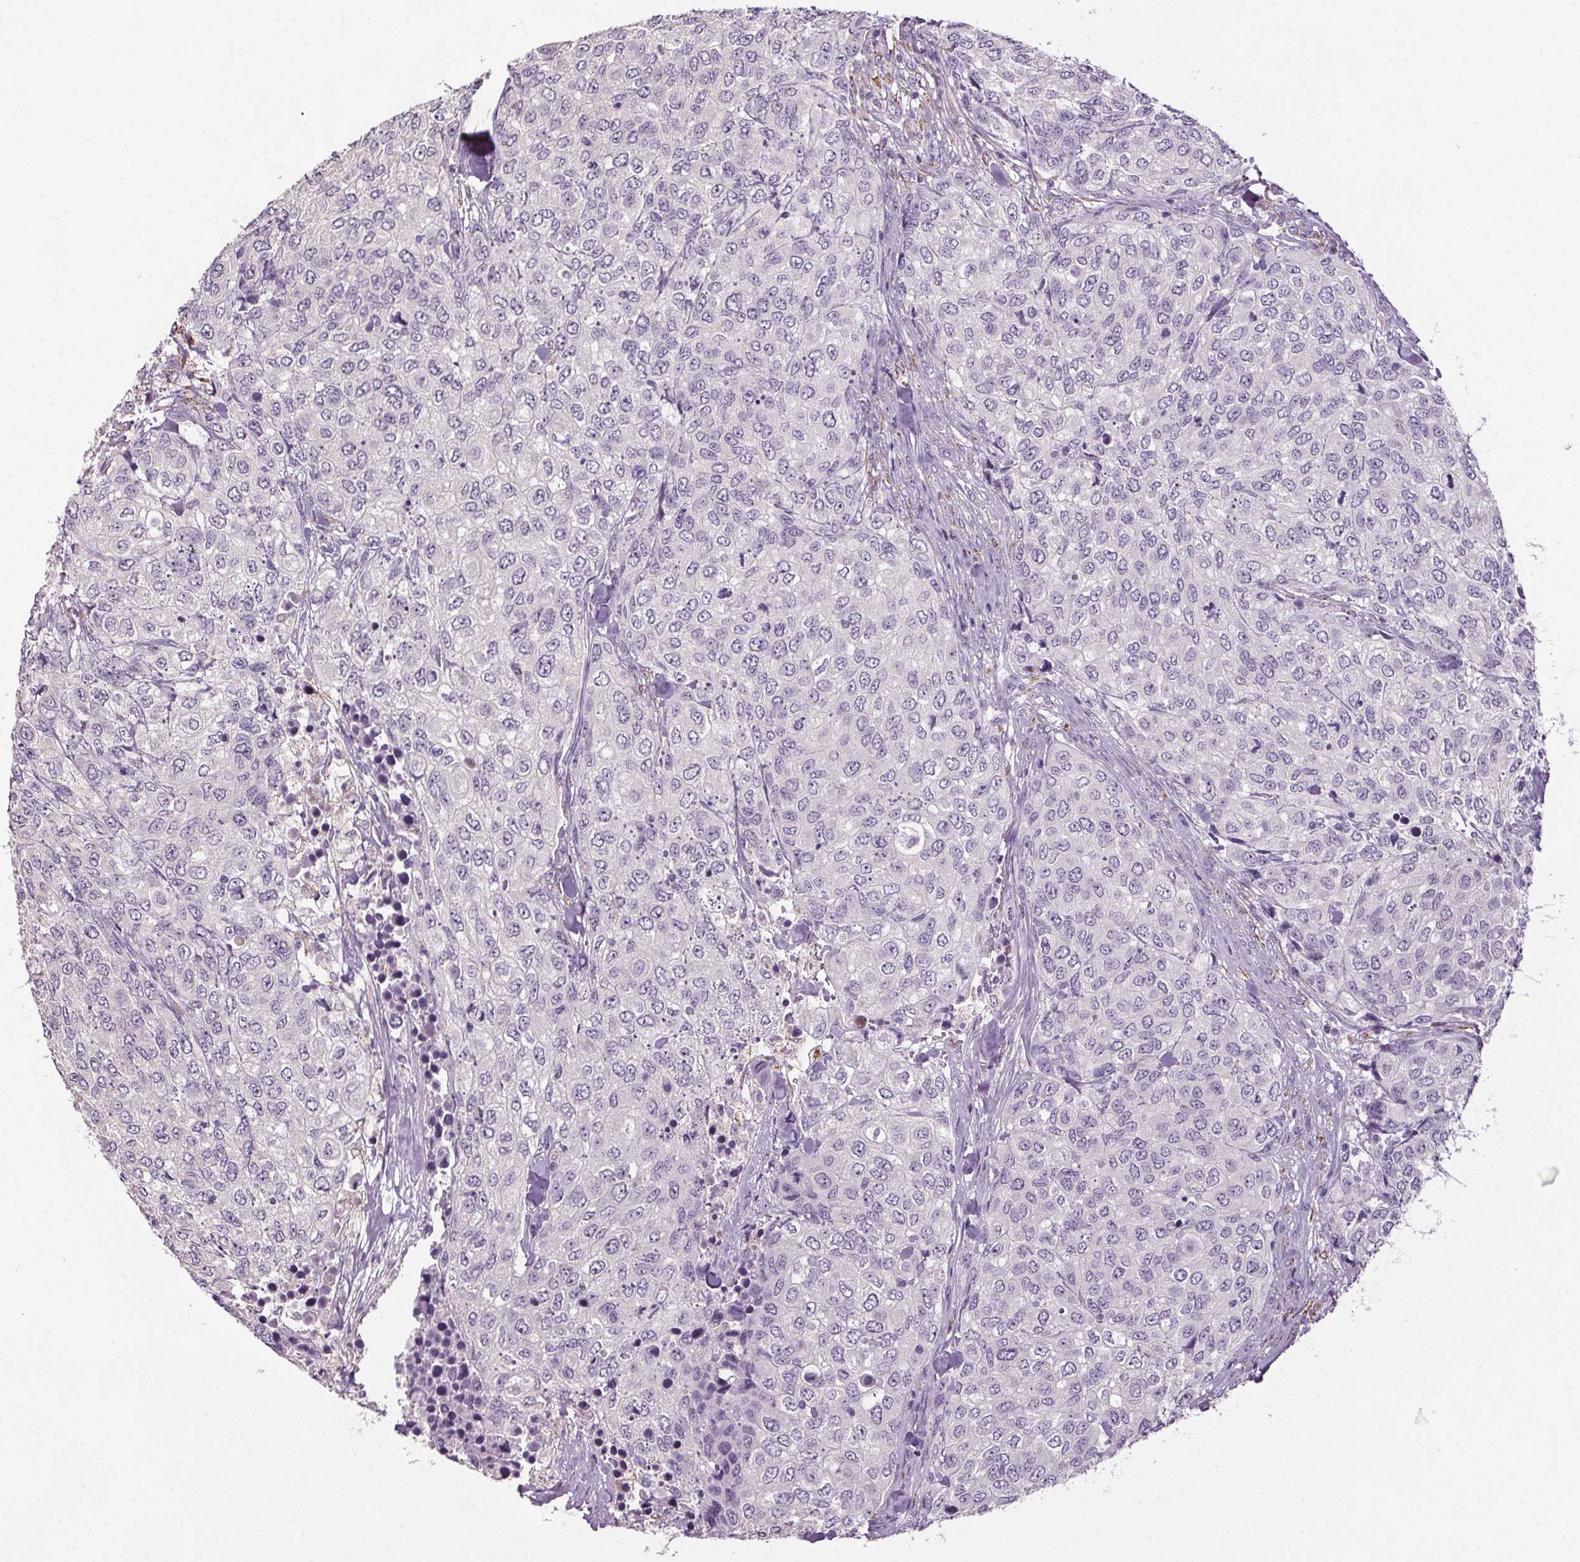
{"staining": {"intensity": "negative", "quantity": "none", "location": "none"}, "tissue": "urothelial cancer", "cell_type": "Tumor cells", "image_type": "cancer", "snomed": [{"axis": "morphology", "description": "Urothelial carcinoma, High grade"}, {"axis": "topography", "description": "Urinary bladder"}], "caption": "The IHC histopathology image has no significant staining in tumor cells of high-grade urothelial carcinoma tissue.", "gene": "GPIHBP1", "patient": {"sex": "female", "age": 78}}